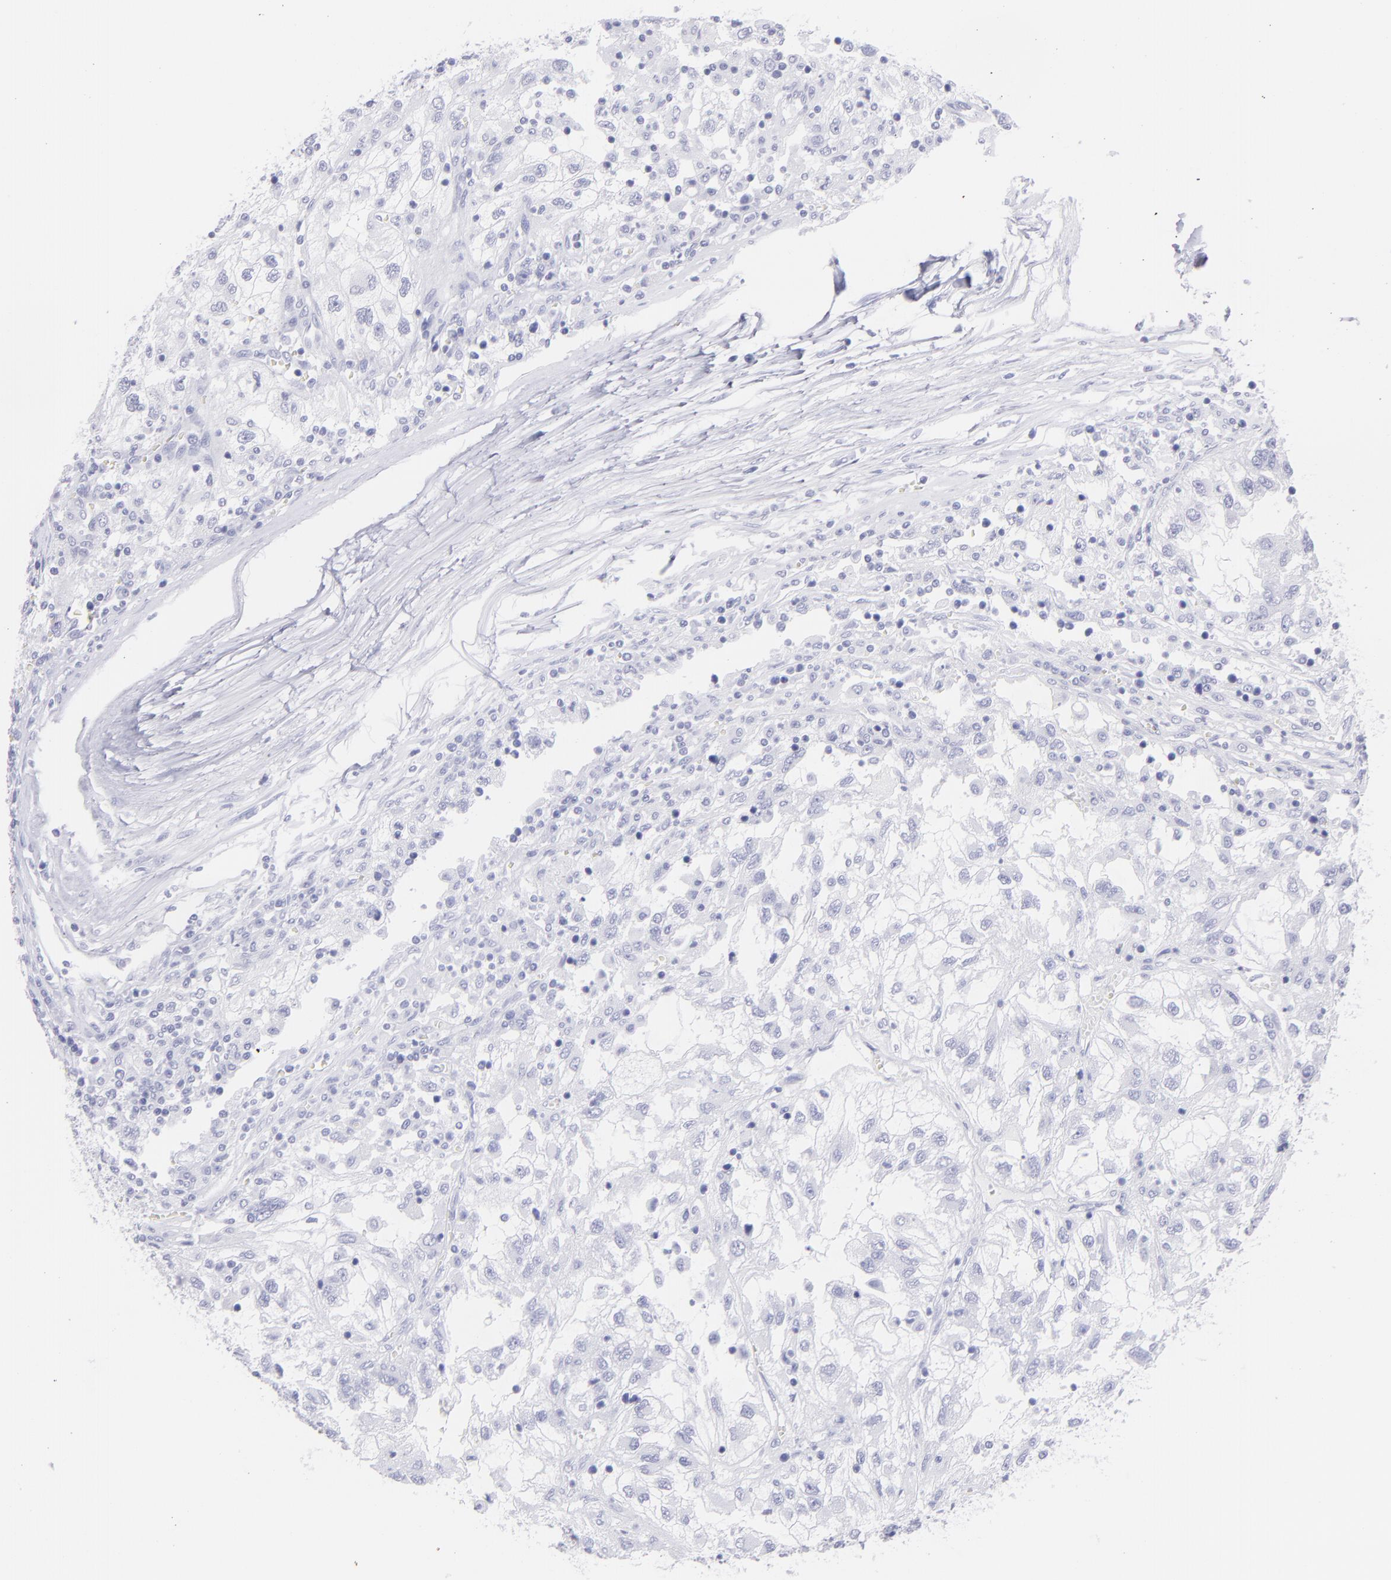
{"staining": {"intensity": "negative", "quantity": "none", "location": "none"}, "tissue": "renal cancer", "cell_type": "Tumor cells", "image_type": "cancer", "snomed": [{"axis": "morphology", "description": "Normal tissue, NOS"}, {"axis": "morphology", "description": "Adenocarcinoma, NOS"}, {"axis": "topography", "description": "Kidney"}], "caption": "High magnification brightfield microscopy of renal cancer stained with DAB (brown) and counterstained with hematoxylin (blue): tumor cells show no significant expression. (Brightfield microscopy of DAB (3,3'-diaminobenzidine) immunohistochemistry (IHC) at high magnification).", "gene": "CNP", "patient": {"sex": "male", "age": 71}}